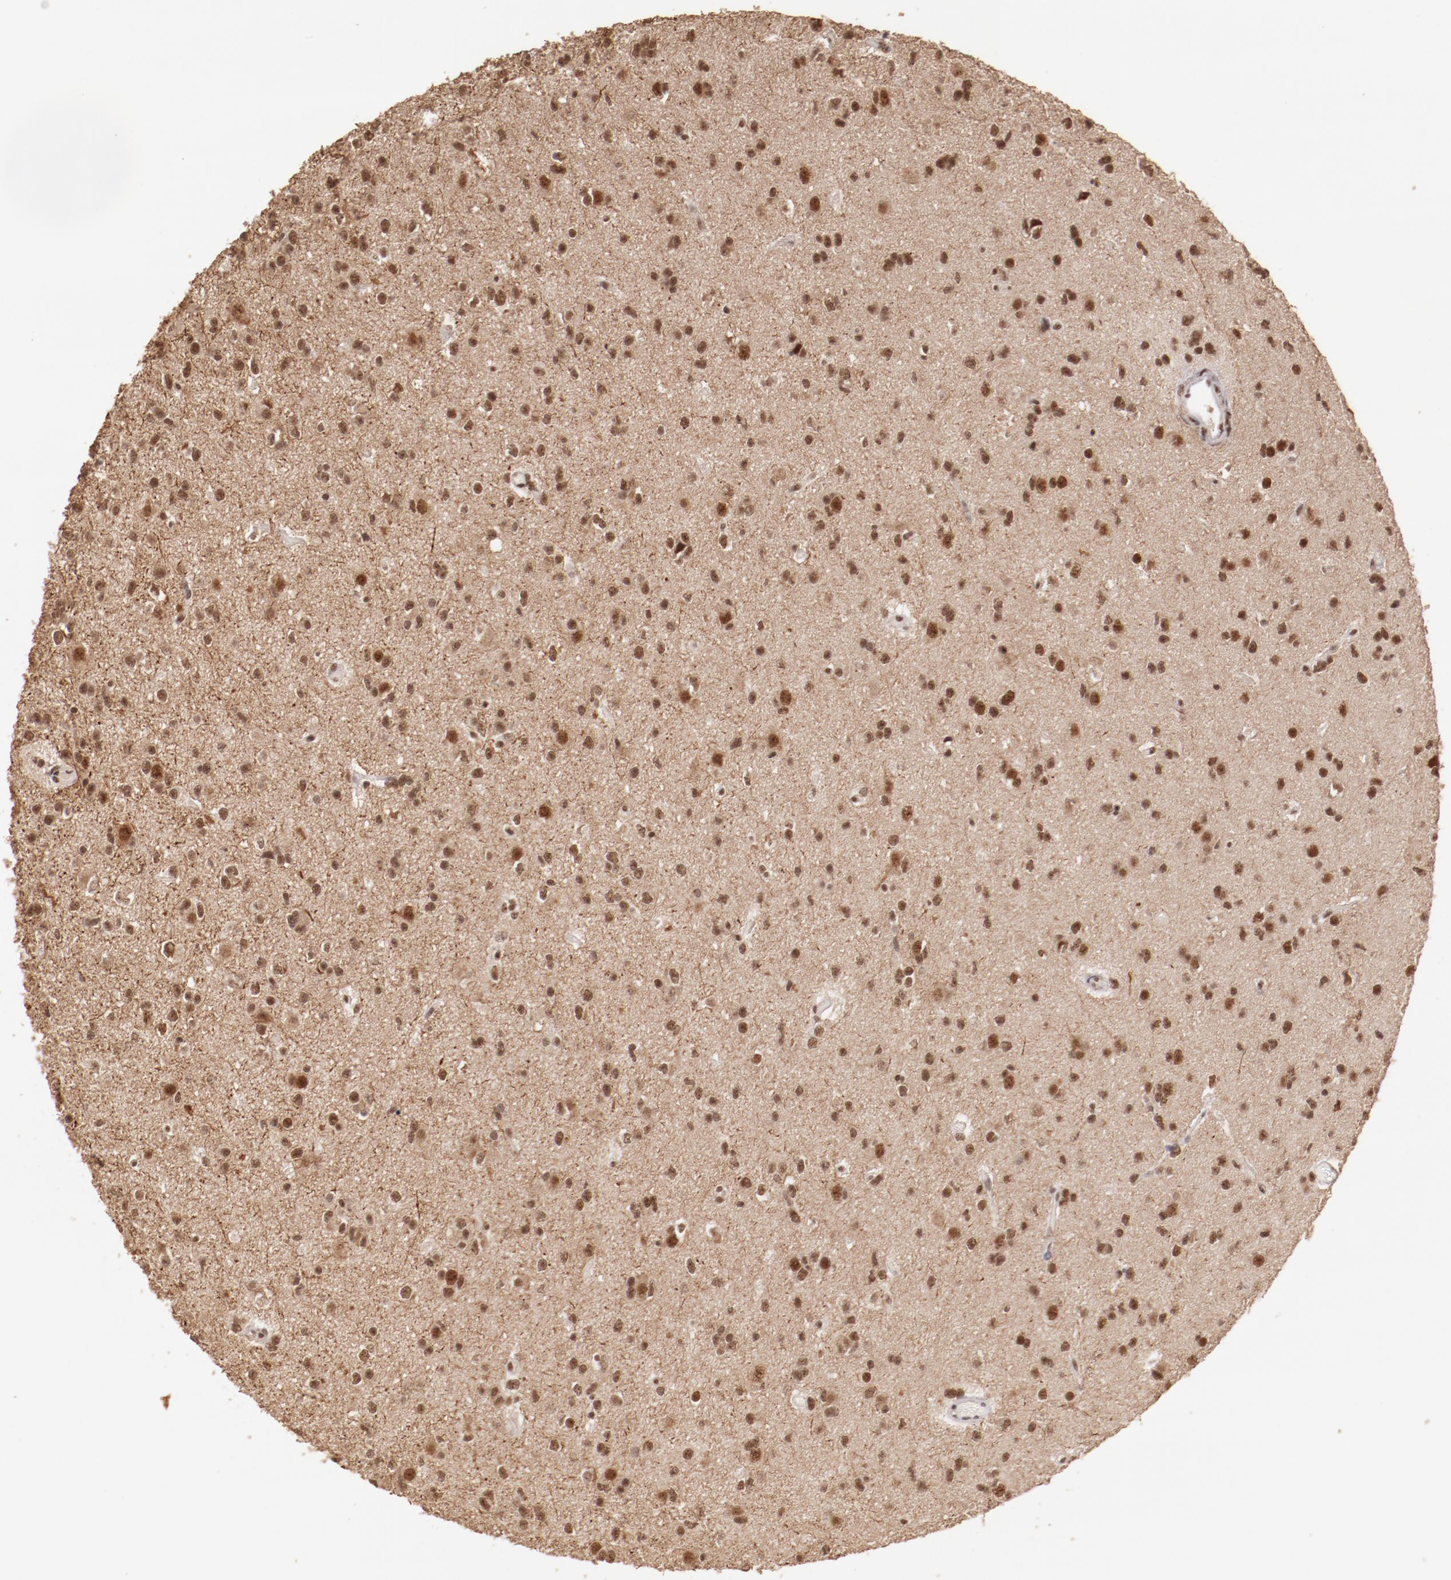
{"staining": {"intensity": "moderate", "quantity": ">75%", "location": "nuclear"}, "tissue": "glioma", "cell_type": "Tumor cells", "image_type": "cancer", "snomed": [{"axis": "morphology", "description": "Glioma, malignant, Low grade"}, {"axis": "topography", "description": "Brain"}], "caption": "Tumor cells reveal moderate nuclear staining in approximately >75% of cells in glioma. Immunohistochemistry (ihc) stains the protein in brown and the nuclei are stained blue.", "gene": "CLOCK", "patient": {"sex": "male", "age": 42}}